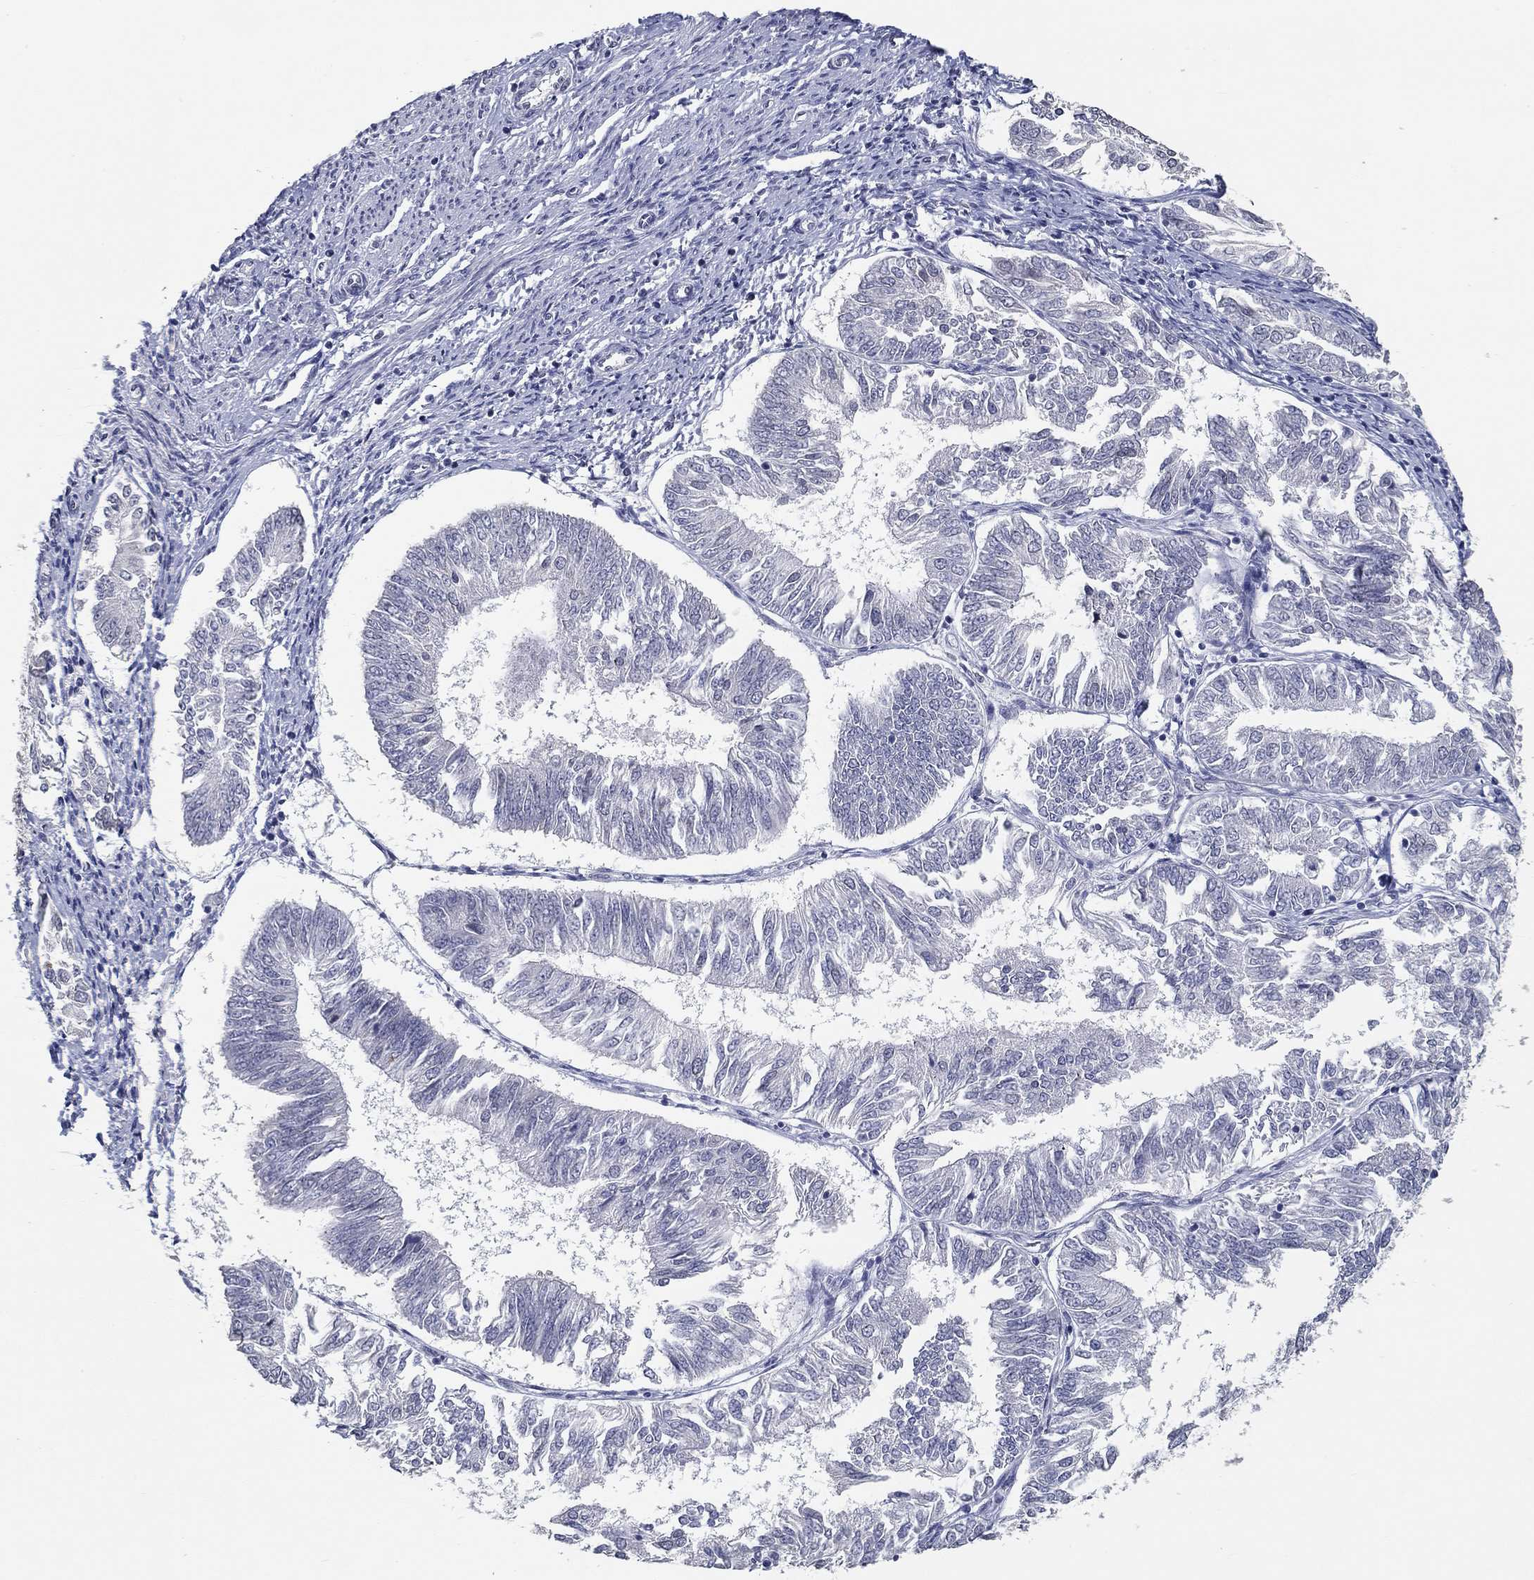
{"staining": {"intensity": "negative", "quantity": "none", "location": "none"}, "tissue": "endometrial cancer", "cell_type": "Tumor cells", "image_type": "cancer", "snomed": [{"axis": "morphology", "description": "Adenocarcinoma, NOS"}, {"axis": "topography", "description": "Endometrium"}], "caption": "A high-resolution histopathology image shows IHC staining of endometrial cancer (adenocarcinoma), which demonstrates no significant staining in tumor cells. (Brightfield microscopy of DAB immunohistochemistry (IHC) at high magnification).", "gene": "NUP155", "patient": {"sex": "female", "age": 58}}